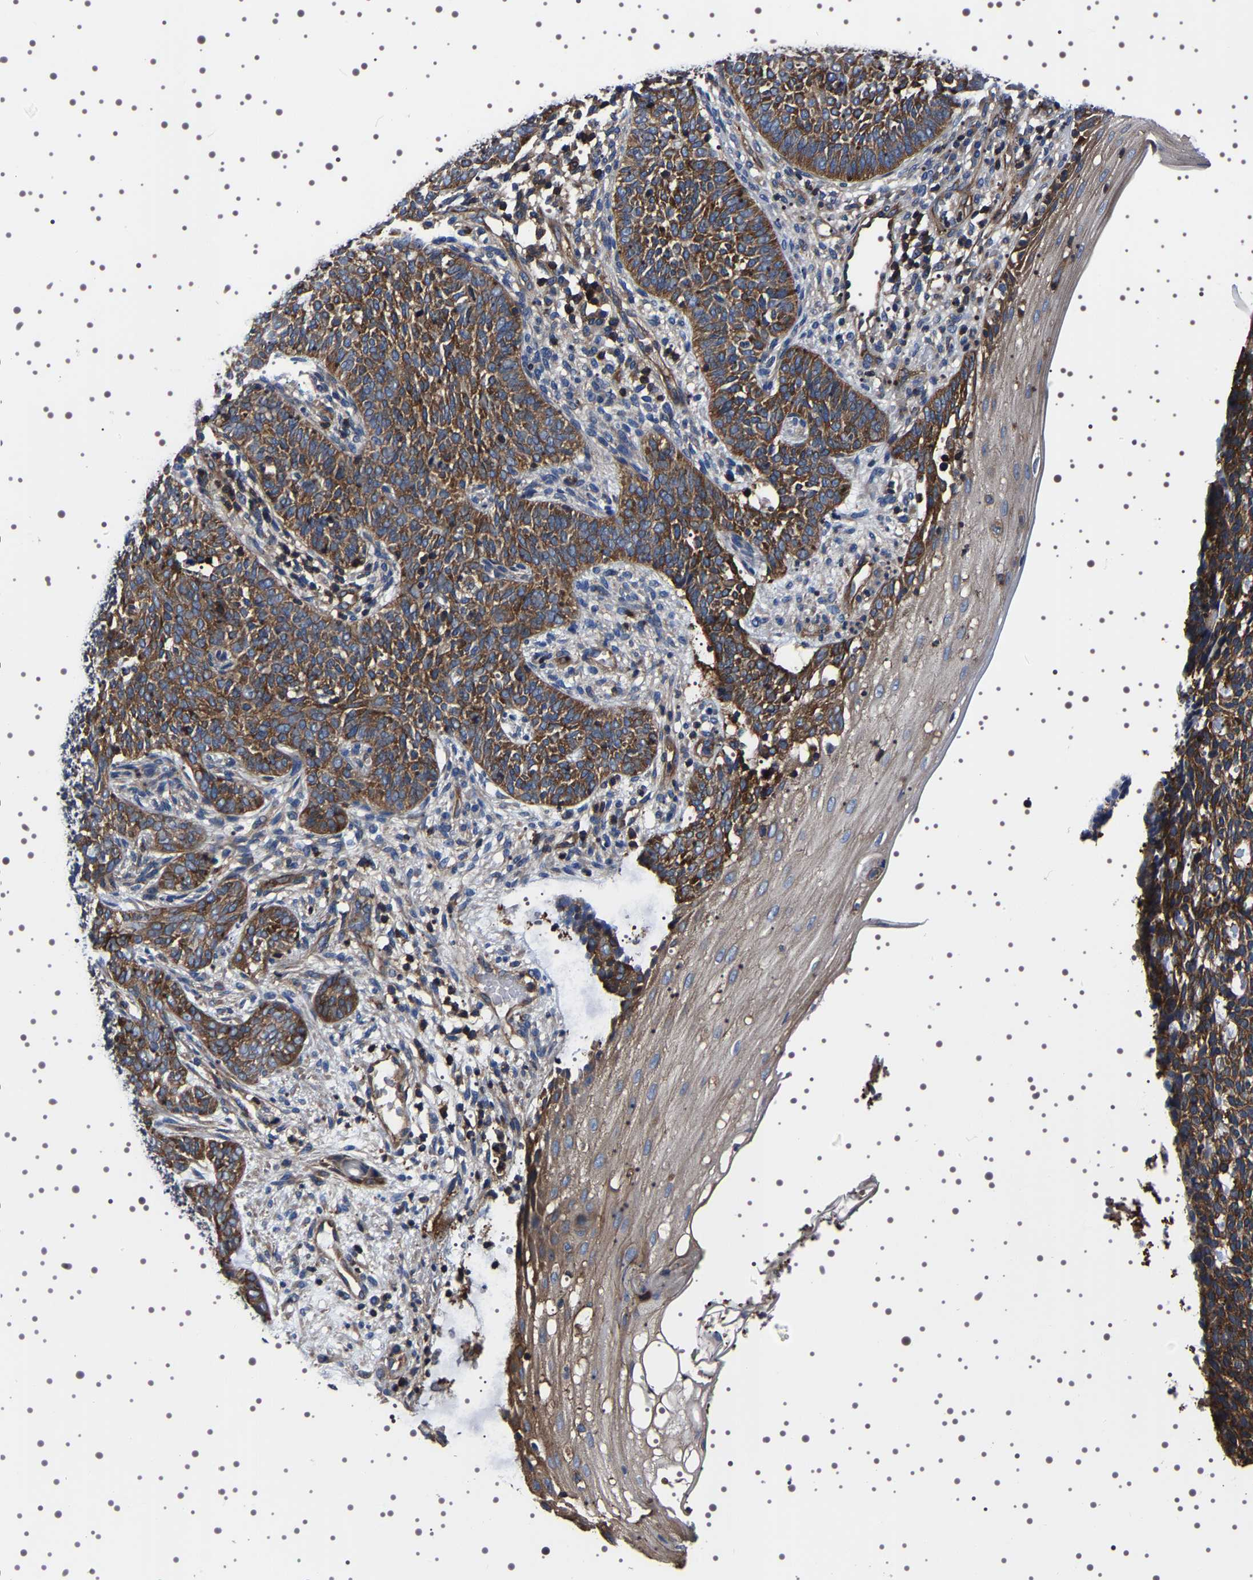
{"staining": {"intensity": "moderate", "quantity": ">75%", "location": "cytoplasmic/membranous"}, "tissue": "skin cancer", "cell_type": "Tumor cells", "image_type": "cancer", "snomed": [{"axis": "morphology", "description": "Basal cell carcinoma"}, {"axis": "topography", "description": "Skin"}], "caption": "Skin basal cell carcinoma stained with DAB immunohistochemistry (IHC) reveals medium levels of moderate cytoplasmic/membranous positivity in approximately >75% of tumor cells.", "gene": "WDR1", "patient": {"sex": "male", "age": 87}}